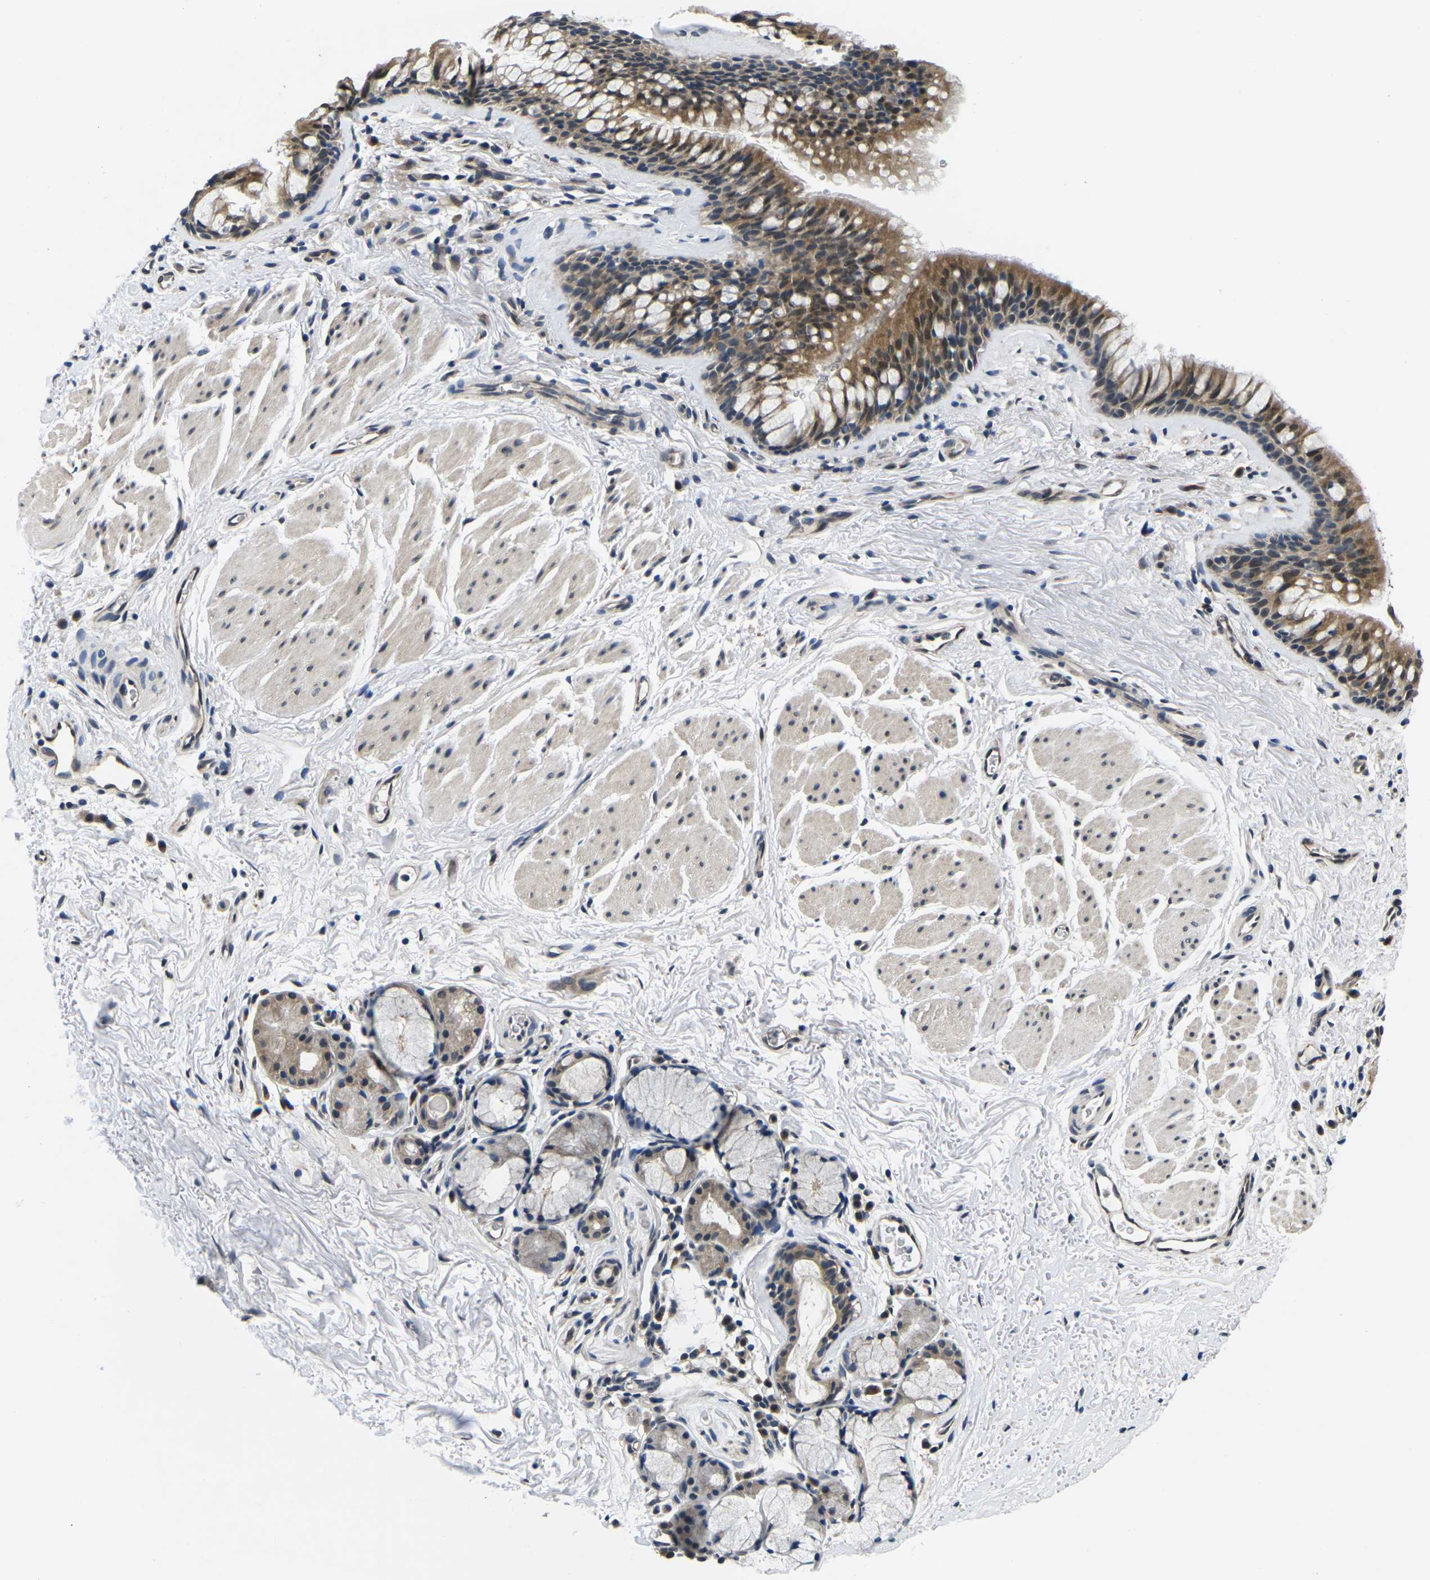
{"staining": {"intensity": "moderate", "quantity": ">75%", "location": "cytoplasmic/membranous,nuclear"}, "tissue": "bronchus", "cell_type": "Respiratory epithelial cells", "image_type": "normal", "snomed": [{"axis": "morphology", "description": "Normal tissue, NOS"}, {"axis": "topography", "description": "Cartilage tissue"}, {"axis": "topography", "description": "Bronchus"}], "caption": "High-magnification brightfield microscopy of unremarkable bronchus stained with DAB (brown) and counterstained with hematoxylin (blue). respiratory epithelial cells exhibit moderate cytoplasmic/membranous,nuclear expression is appreciated in approximately>75% of cells.", "gene": "SNX10", "patient": {"sex": "female", "age": 53}}